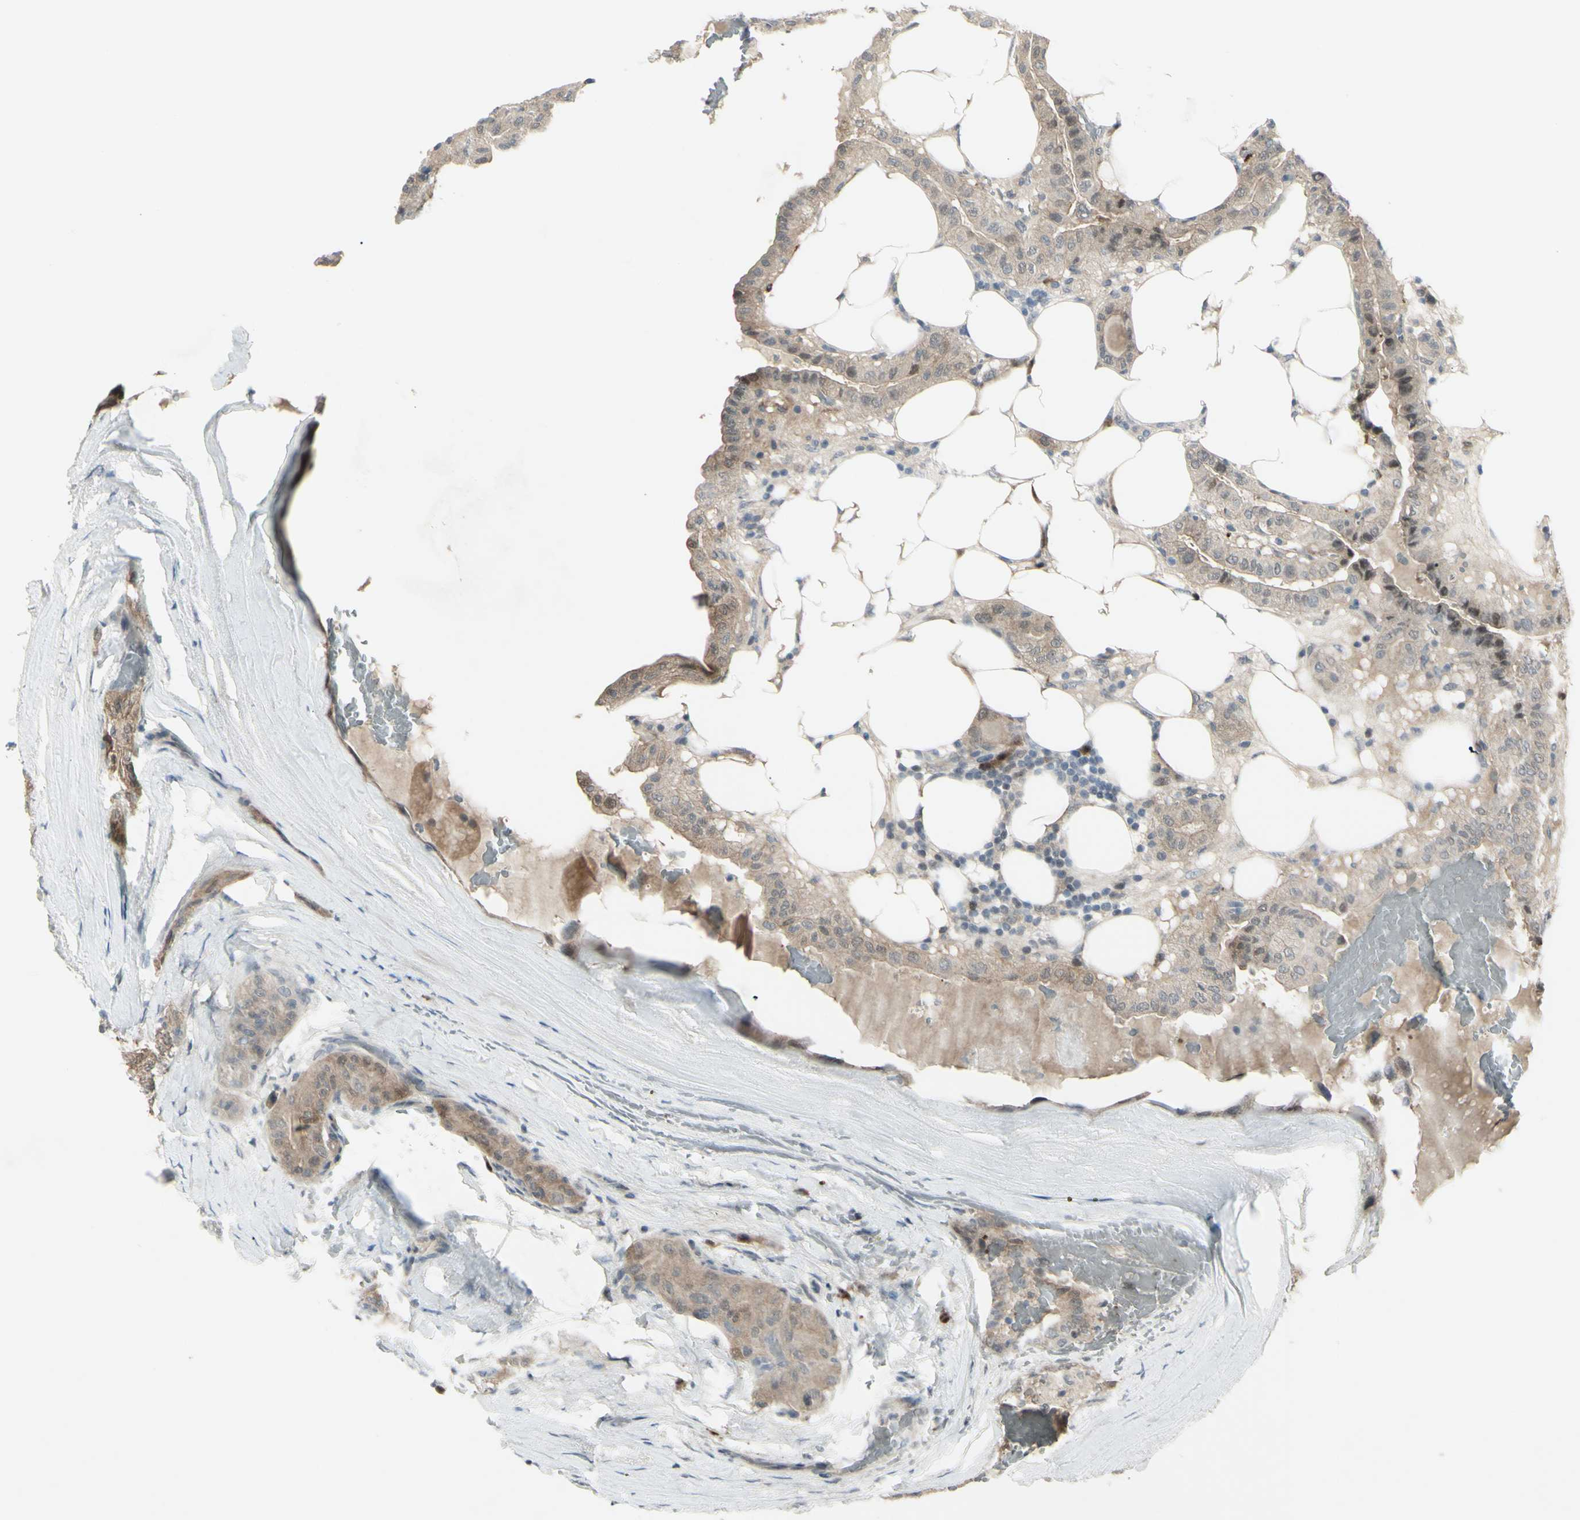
{"staining": {"intensity": "moderate", "quantity": "25%-75%", "location": "cytoplasmic/membranous"}, "tissue": "thyroid cancer", "cell_type": "Tumor cells", "image_type": "cancer", "snomed": [{"axis": "morphology", "description": "Papillary adenocarcinoma, NOS"}, {"axis": "topography", "description": "Thyroid gland"}], "caption": "Immunohistochemical staining of thyroid papillary adenocarcinoma displays medium levels of moderate cytoplasmic/membranous protein expression in about 25%-75% of tumor cells. (DAB IHC, brown staining for protein, blue staining for nuclei).", "gene": "ETNK1", "patient": {"sex": "male", "age": 77}}